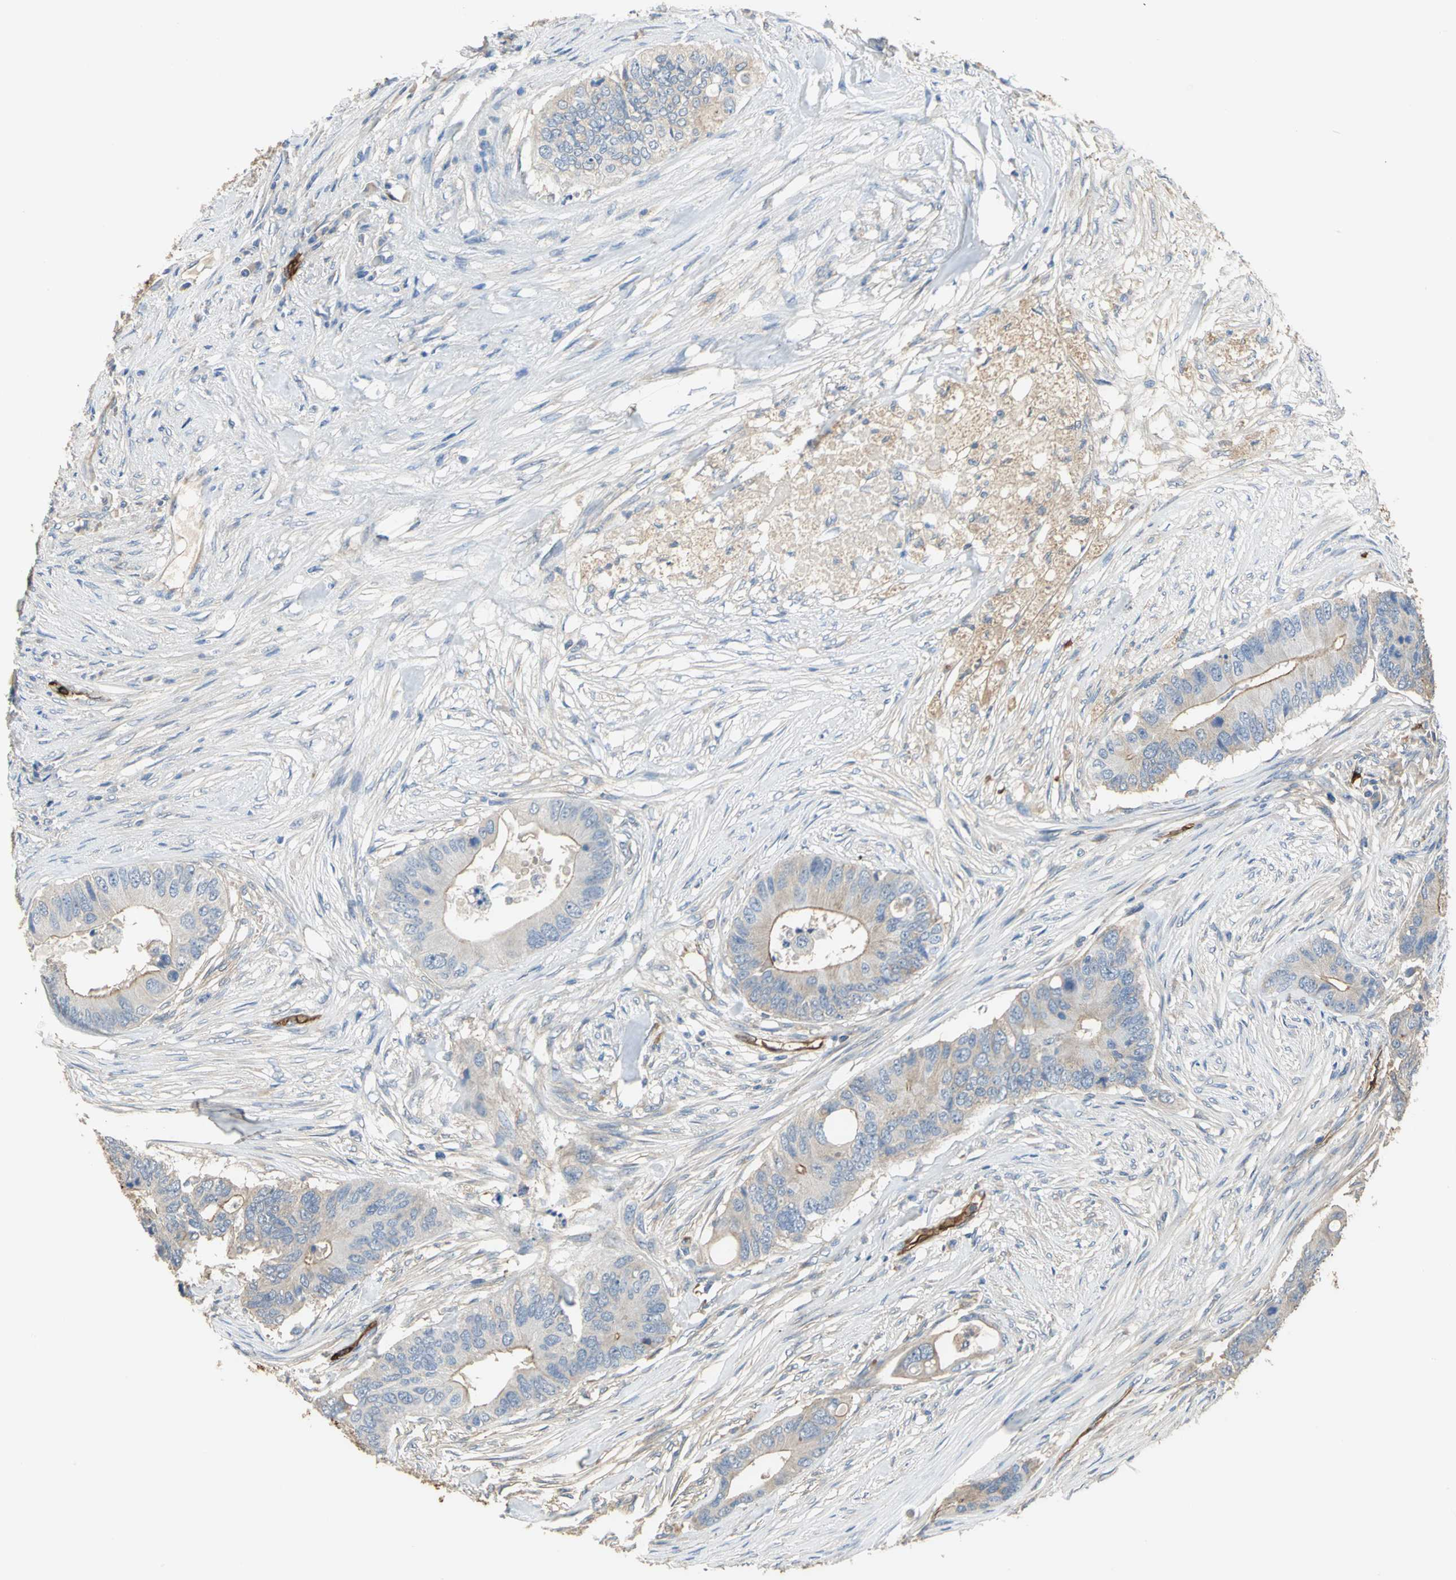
{"staining": {"intensity": "moderate", "quantity": ">75%", "location": "cytoplasmic/membranous"}, "tissue": "colorectal cancer", "cell_type": "Tumor cells", "image_type": "cancer", "snomed": [{"axis": "morphology", "description": "Adenocarcinoma, NOS"}, {"axis": "topography", "description": "Colon"}], "caption": "A brown stain labels moderate cytoplasmic/membranous staining of a protein in adenocarcinoma (colorectal) tumor cells.", "gene": "TREM1", "patient": {"sex": "male", "age": 71}}